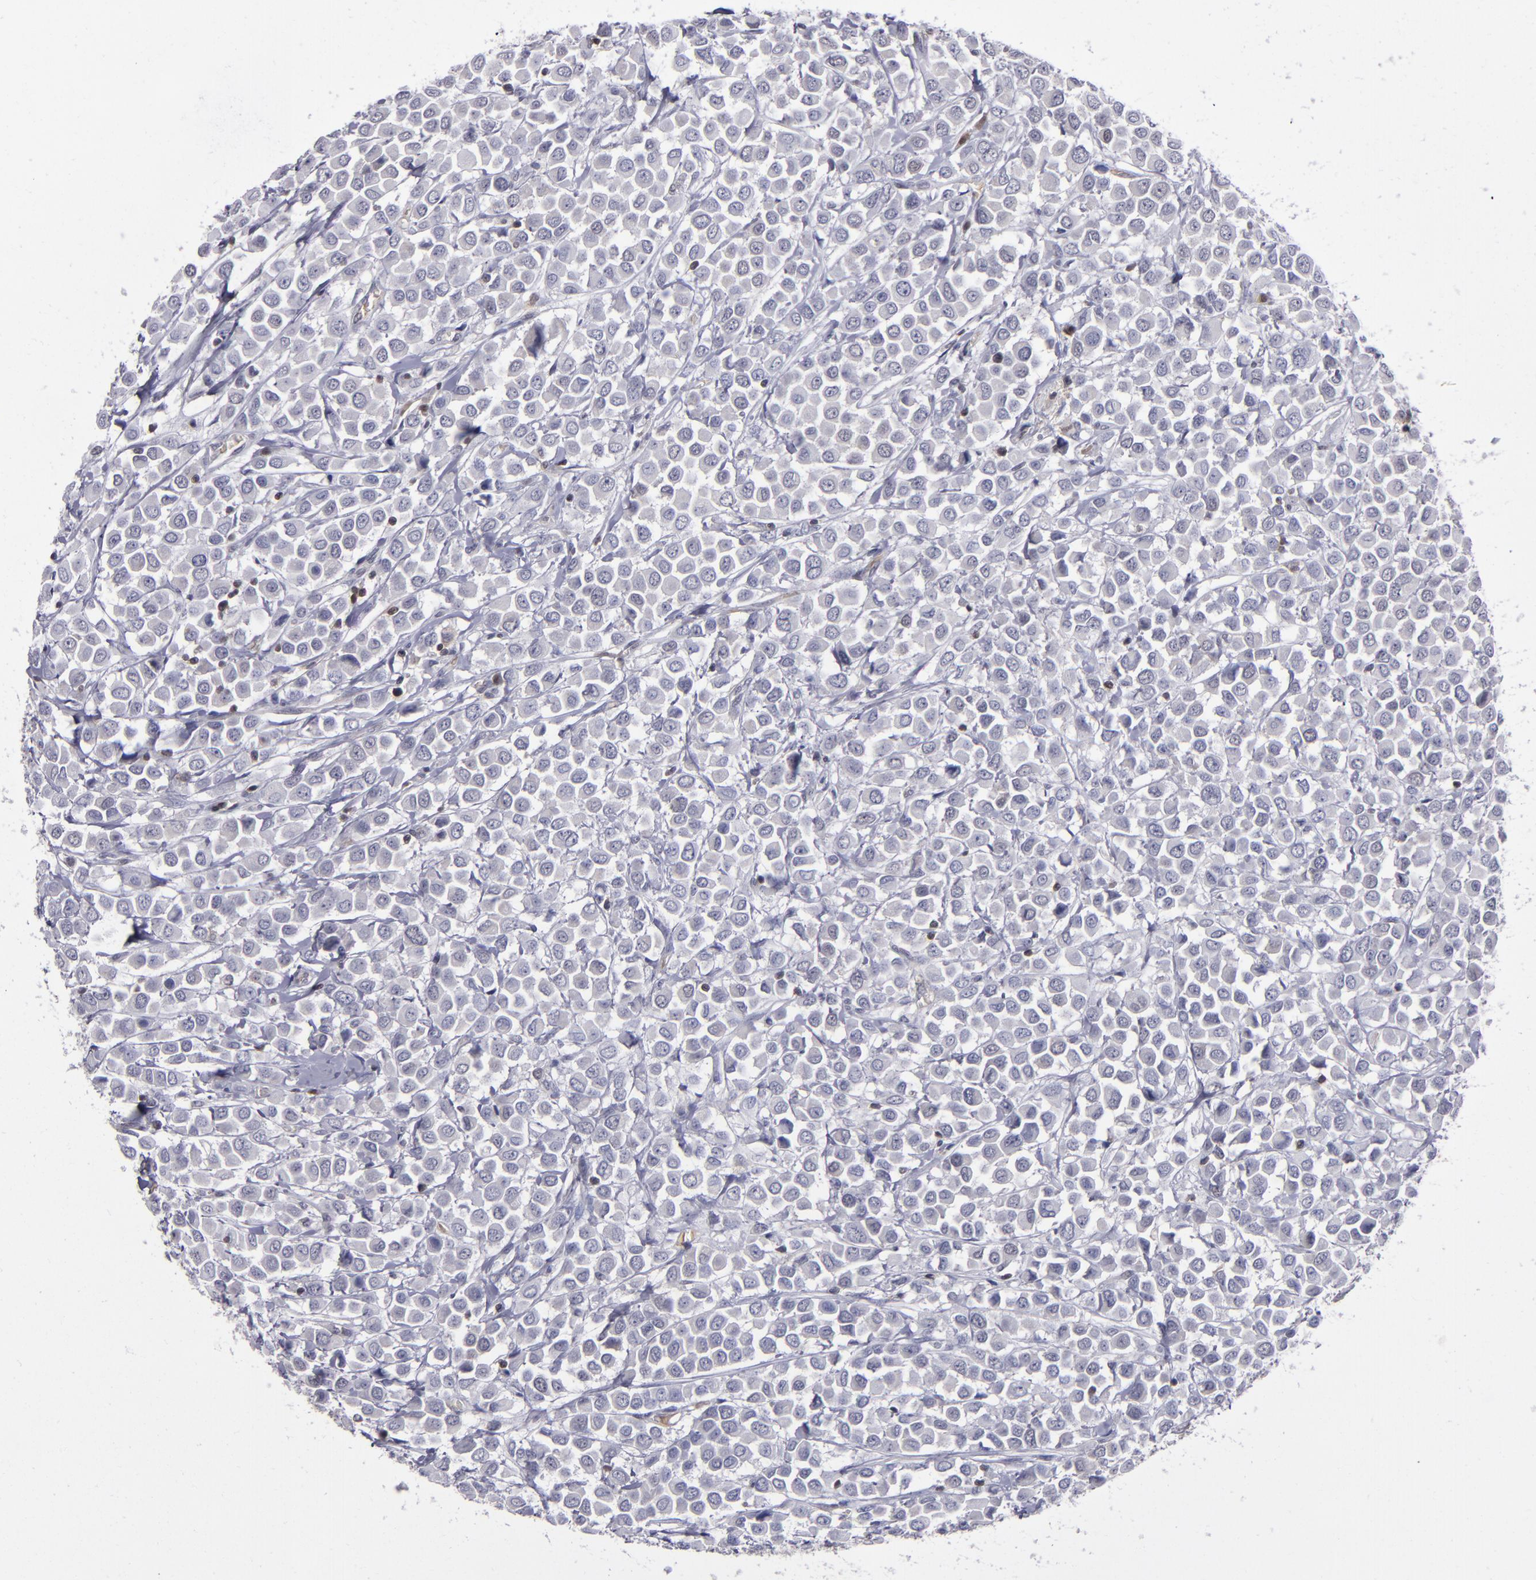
{"staining": {"intensity": "negative", "quantity": "none", "location": "none"}, "tissue": "breast cancer", "cell_type": "Tumor cells", "image_type": "cancer", "snomed": [{"axis": "morphology", "description": "Duct carcinoma"}, {"axis": "topography", "description": "Breast"}], "caption": "Breast invasive ductal carcinoma was stained to show a protein in brown. There is no significant staining in tumor cells.", "gene": "MGMT", "patient": {"sex": "female", "age": 61}}